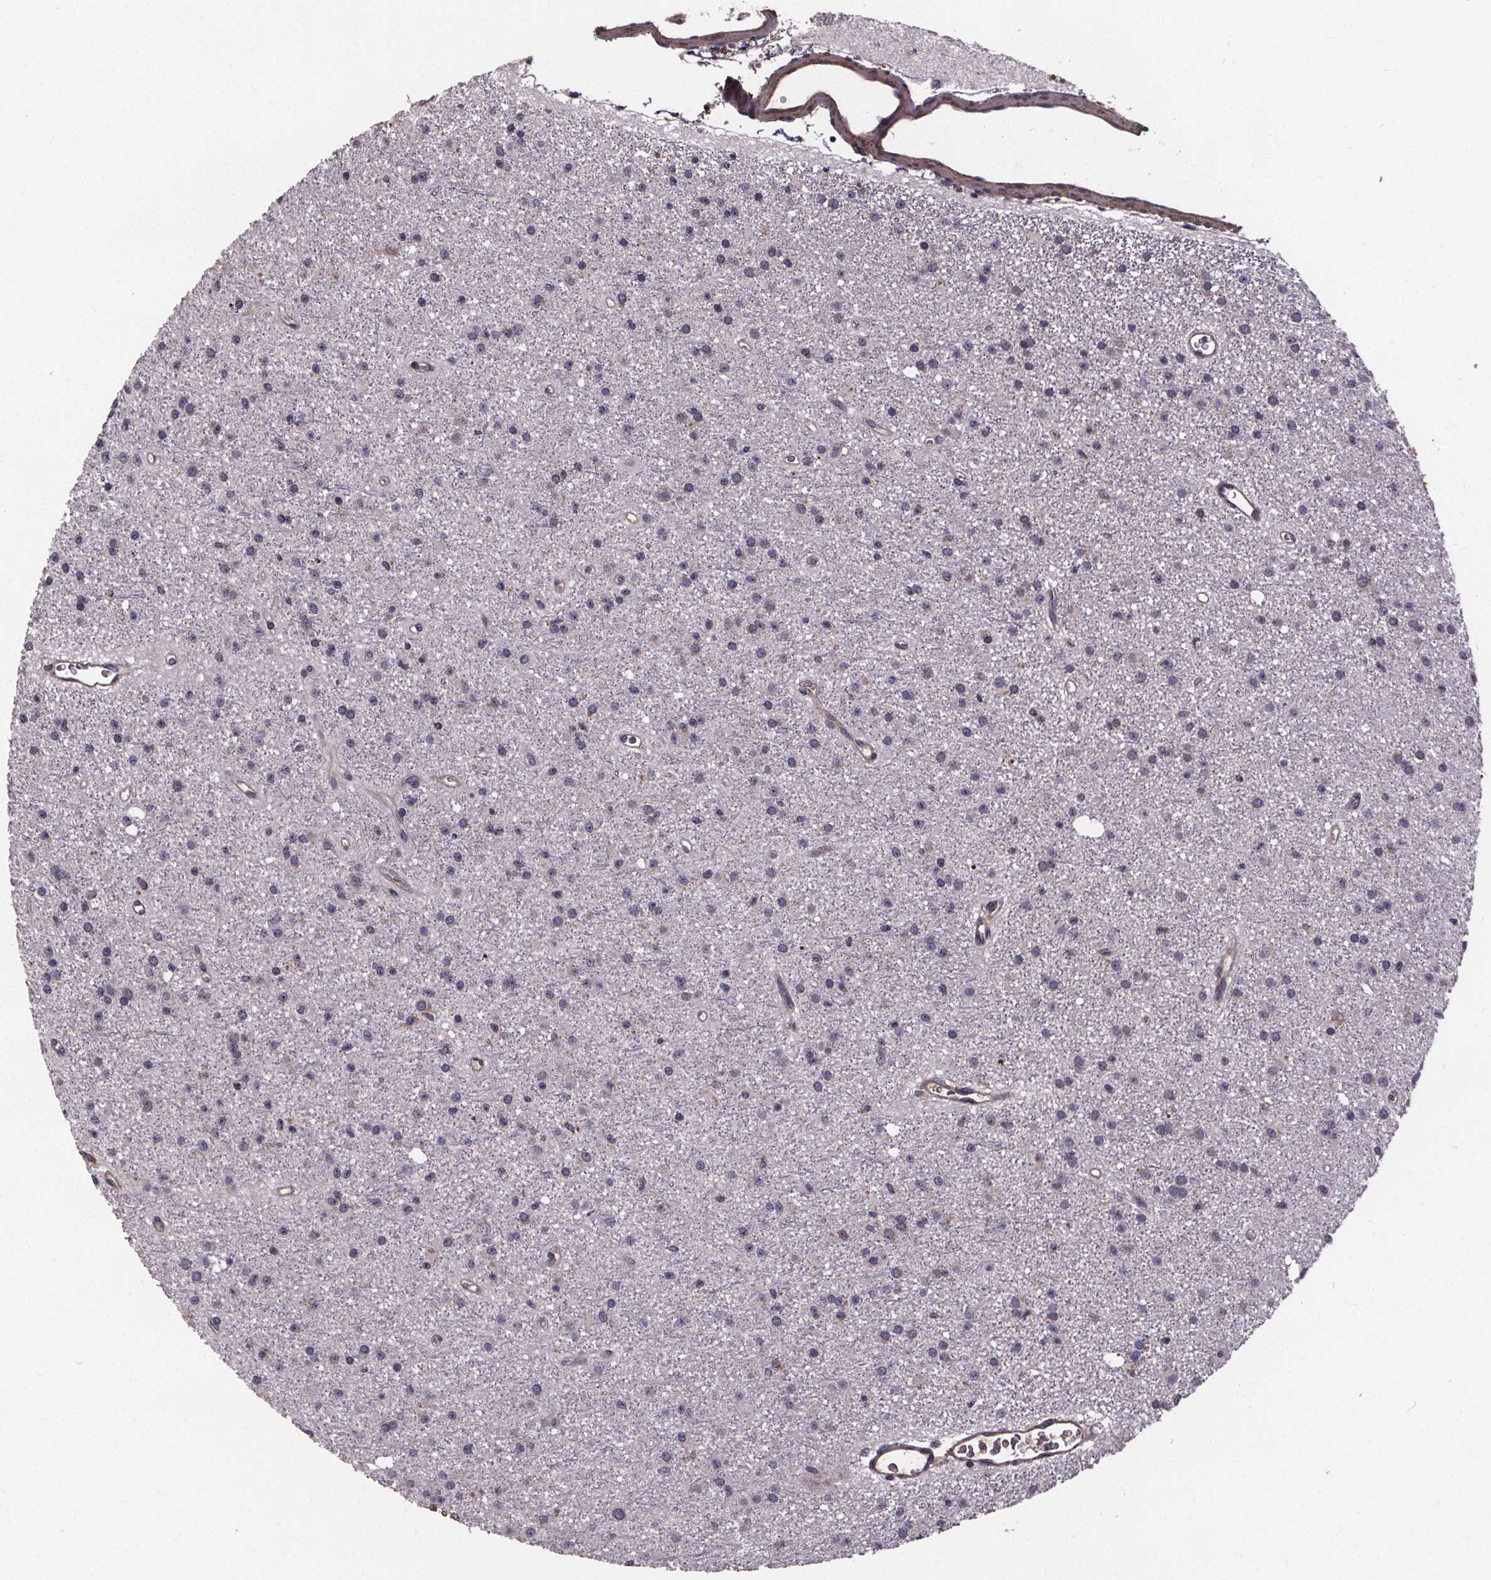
{"staining": {"intensity": "negative", "quantity": "none", "location": "none"}, "tissue": "glioma", "cell_type": "Tumor cells", "image_type": "cancer", "snomed": [{"axis": "morphology", "description": "Glioma, malignant, Low grade"}, {"axis": "topography", "description": "Brain"}], "caption": "Glioma stained for a protein using immunohistochemistry reveals no expression tumor cells.", "gene": "YME1L1", "patient": {"sex": "male", "age": 27}}